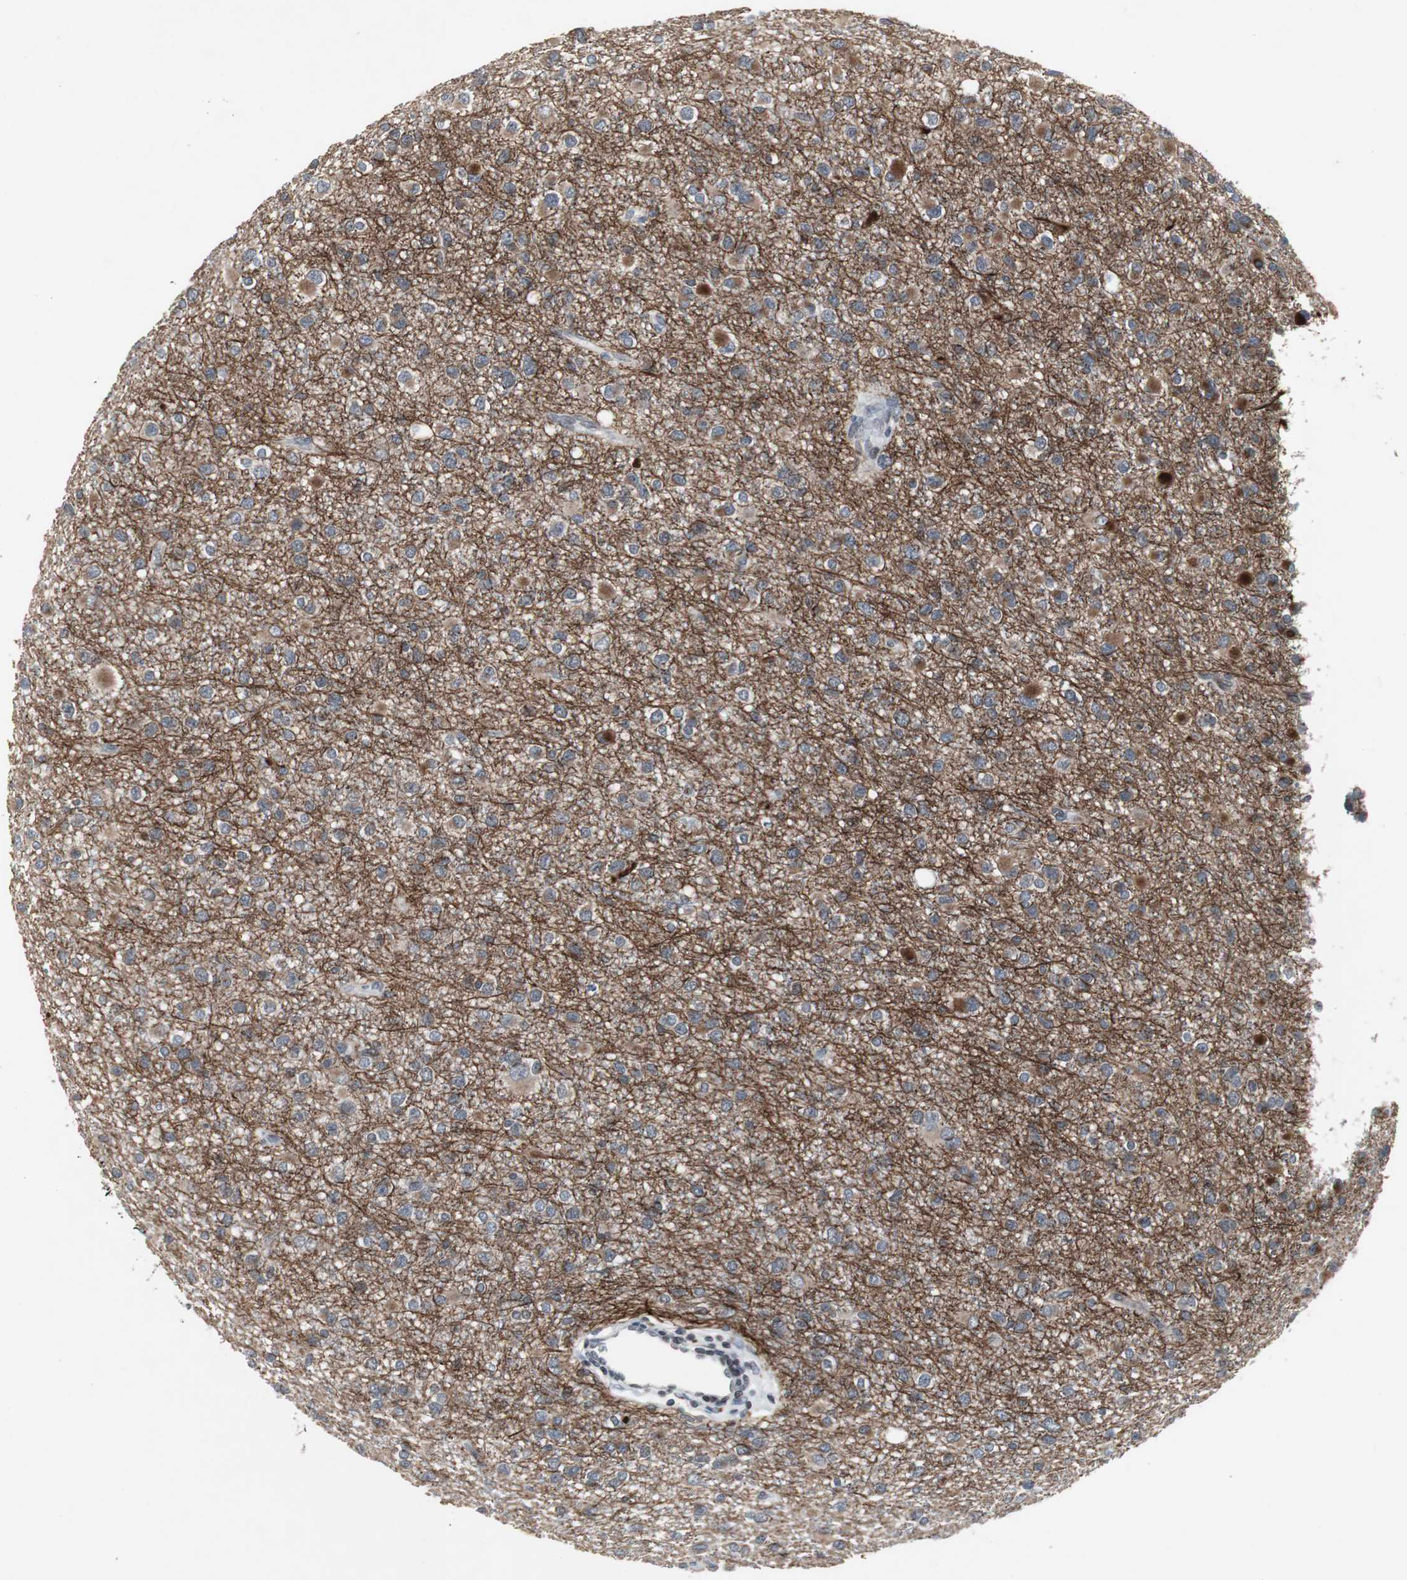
{"staining": {"intensity": "negative", "quantity": "none", "location": "none"}, "tissue": "glioma", "cell_type": "Tumor cells", "image_type": "cancer", "snomed": [{"axis": "morphology", "description": "Glioma, malignant, Low grade"}, {"axis": "topography", "description": "Brain"}], "caption": "Malignant glioma (low-grade) was stained to show a protein in brown. There is no significant positivity in tumor cells.", "gene": "ZNF396", "patient": {"sex": "male", "age": 42}}